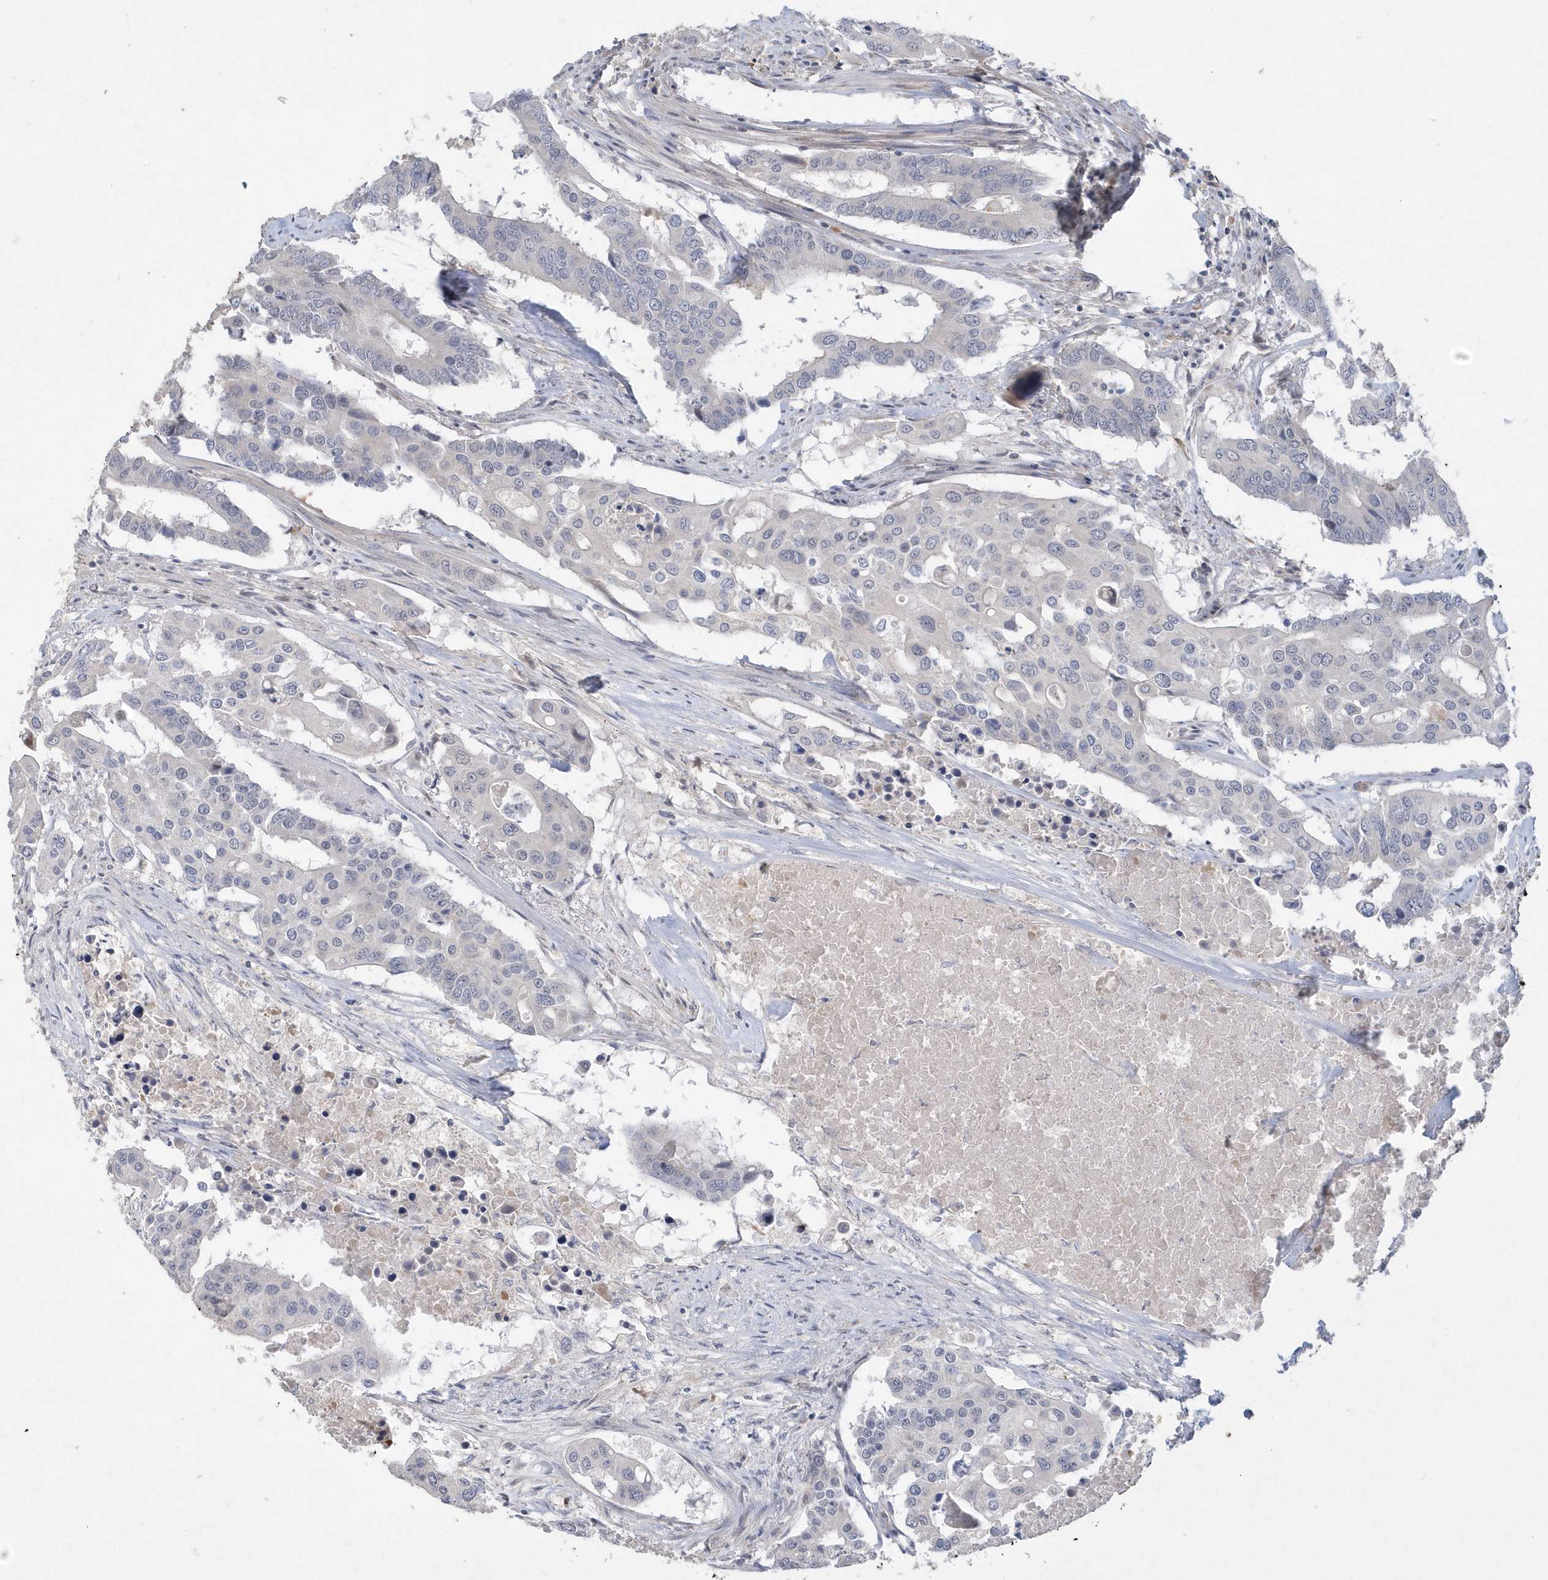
{"staining": {"intensity": "negative", "quantity": "none", "location": "none"}, "tissue": "colorectal cancer", "cell_type": "Tumor cells", "image_type": "cancer", "snomed": [{"axis": "morphology", "description": "Adenocarcinoma, NOS"}, {"axis": "topography", "description": "Colon"}], "caption": "Protein analysis of colorectal cancer demonstrates no significant expression in tumor cells.", "gene": "TSPEAR", "patient": {"sex": "male", "age": 77}}